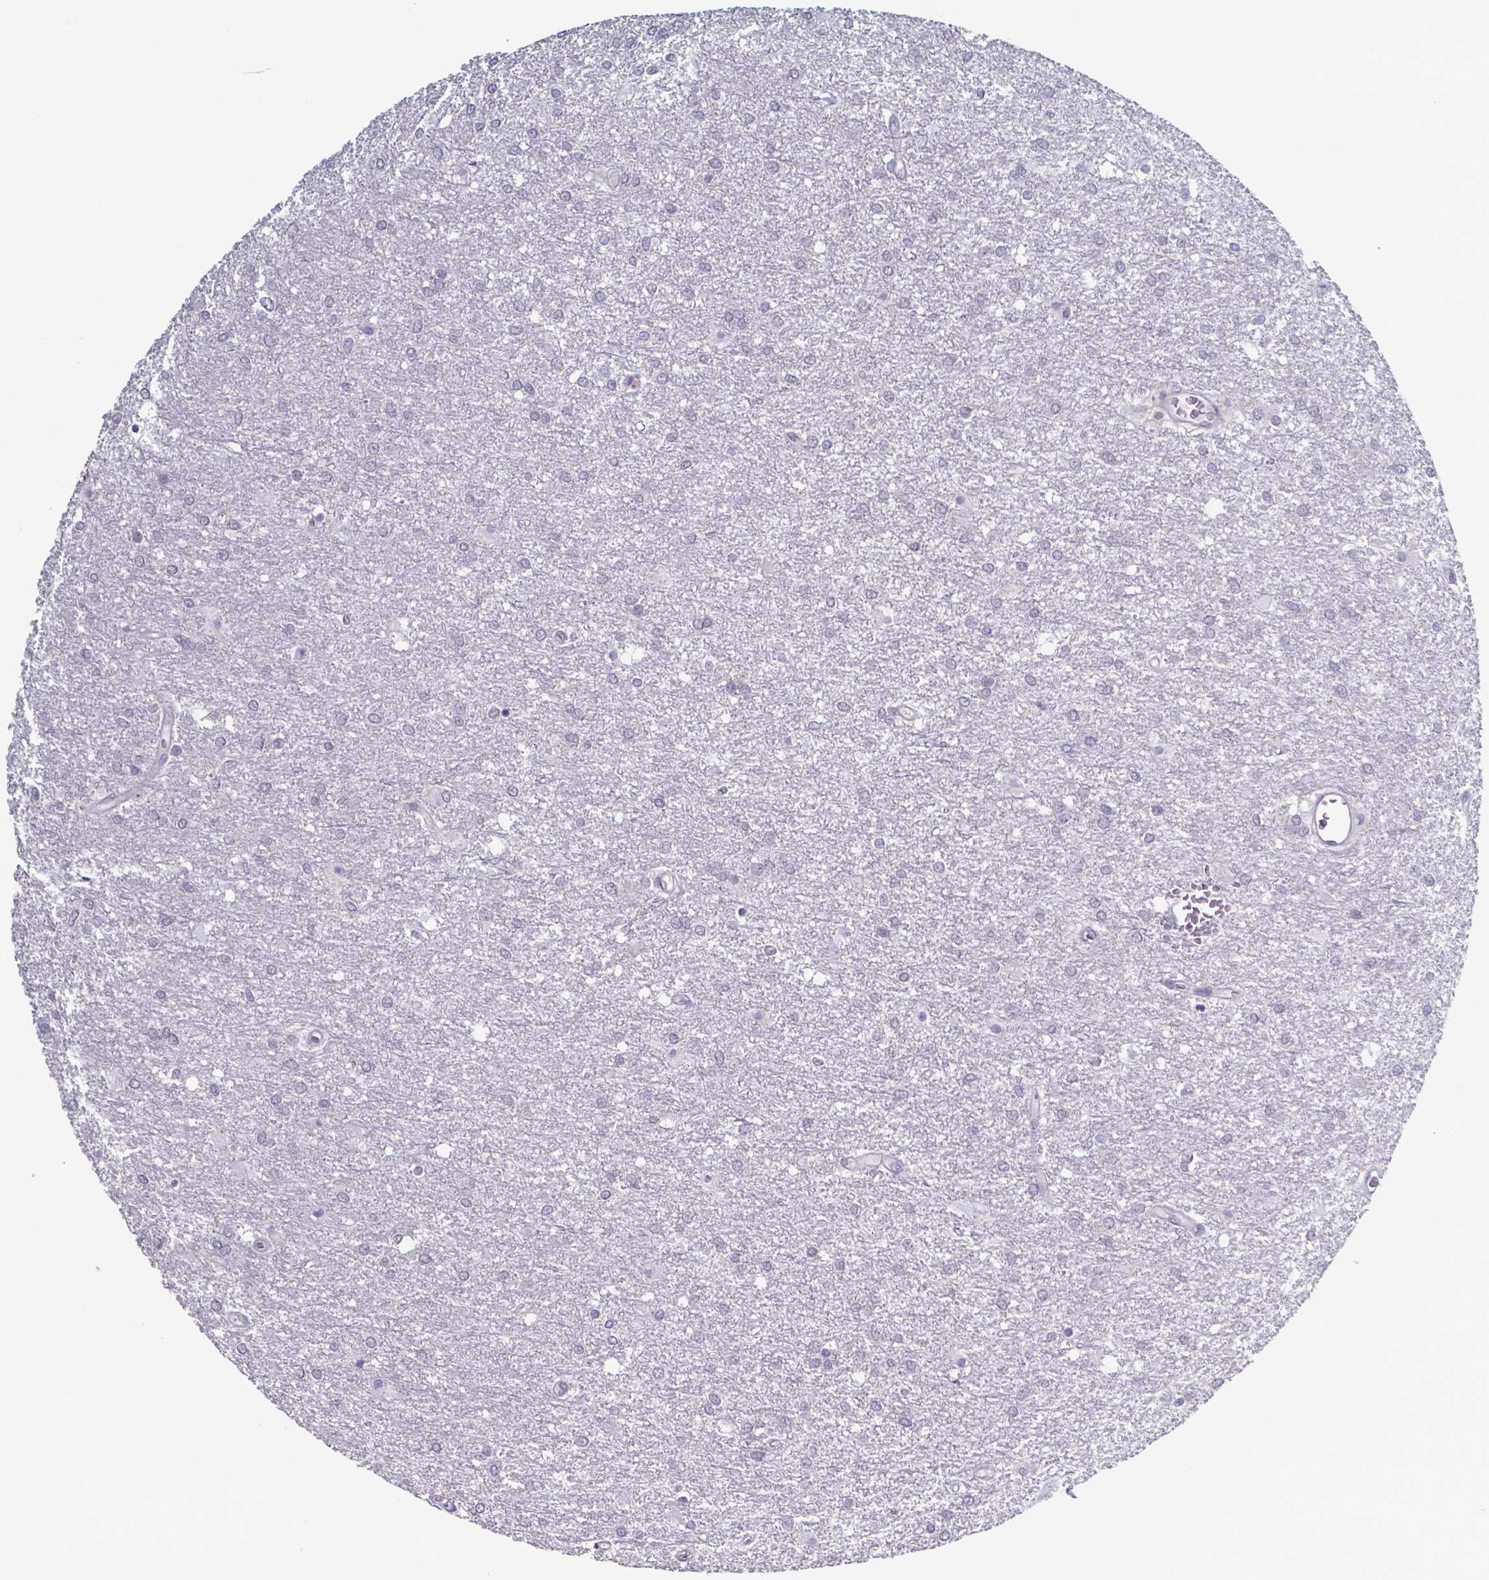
{"staining": {"intensity": "negative", "quantity": "none", "location": "none"}, "tissue": "glioma", "cell_type": "Tumor cells", "image_type": "cancer", "snomed": [{"axis": "morphology", "description": "Glioma, malignant, High grade"}, {"axis": "topography", "description": "Brain"}], "caption": "The micrograph shows no significant positivity in tumor cells of glioma.", "gene": "TDP2", "patient": {"sex": "female", "age": 61}}